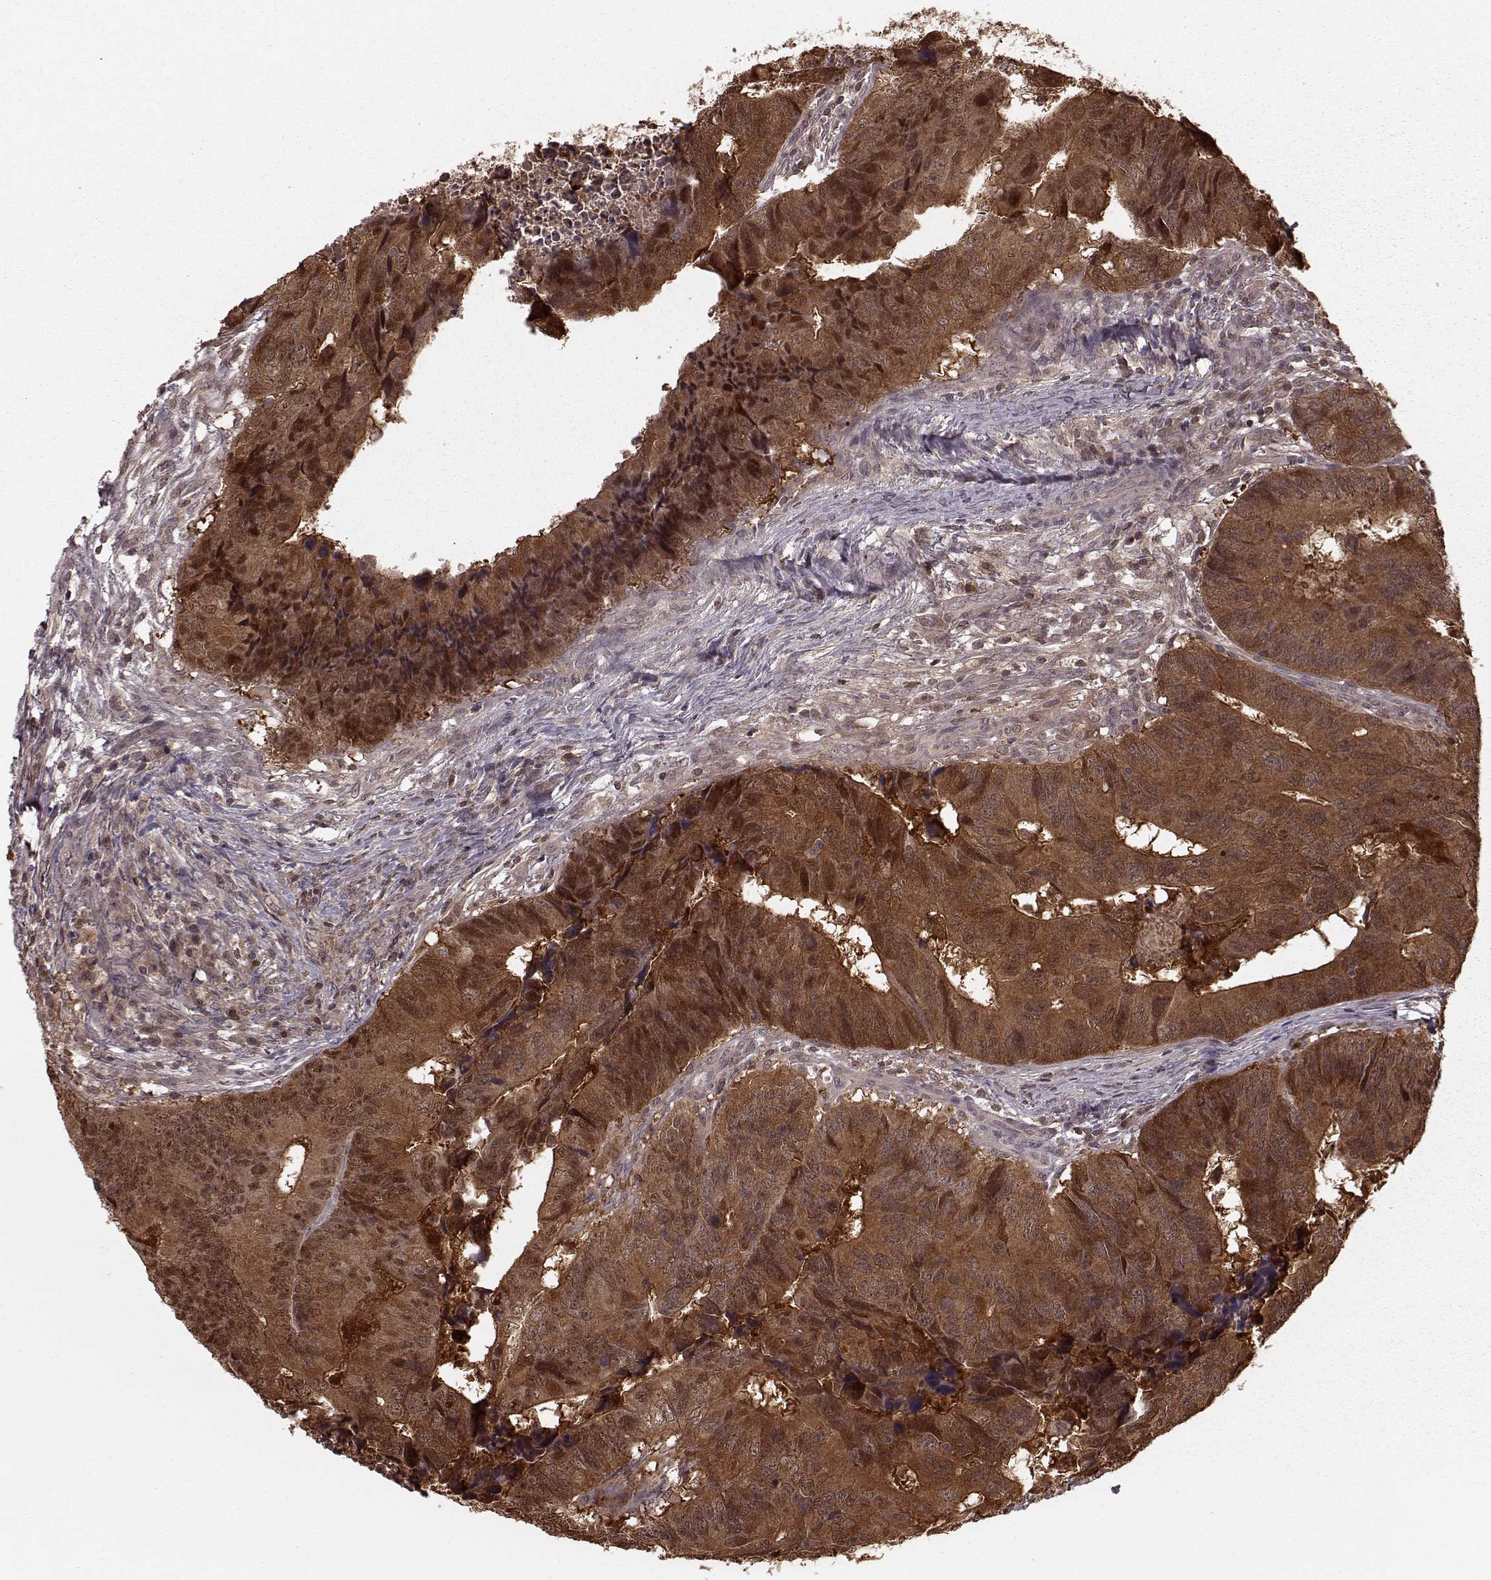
{"staining": {"intensity": "strong", "quantity": ">75%", "location": "cytoplasmic/membranous,nuclear"}, "tissue": "colorectal cancer", "cell_type": "Tumor cells", "image_type": "cancer", "snomed": [{"axis": "morphology", "description": "Adenocarcinoma, NOS"}, {"axis": "topography", "description": "Colon"}], "caption": "A high-resolution image shows immunohistochemistry (IHC) staining of adenocarcinoma (colorectal), which exhibits strong cytoplasmic/membranous and nuclear positivity in approximately >75% of tumor cells. (DAB IHC with brightfield microscopy, high magnification).", "gene": "GSS", "patient": {"sex": "female", "age": 82}}